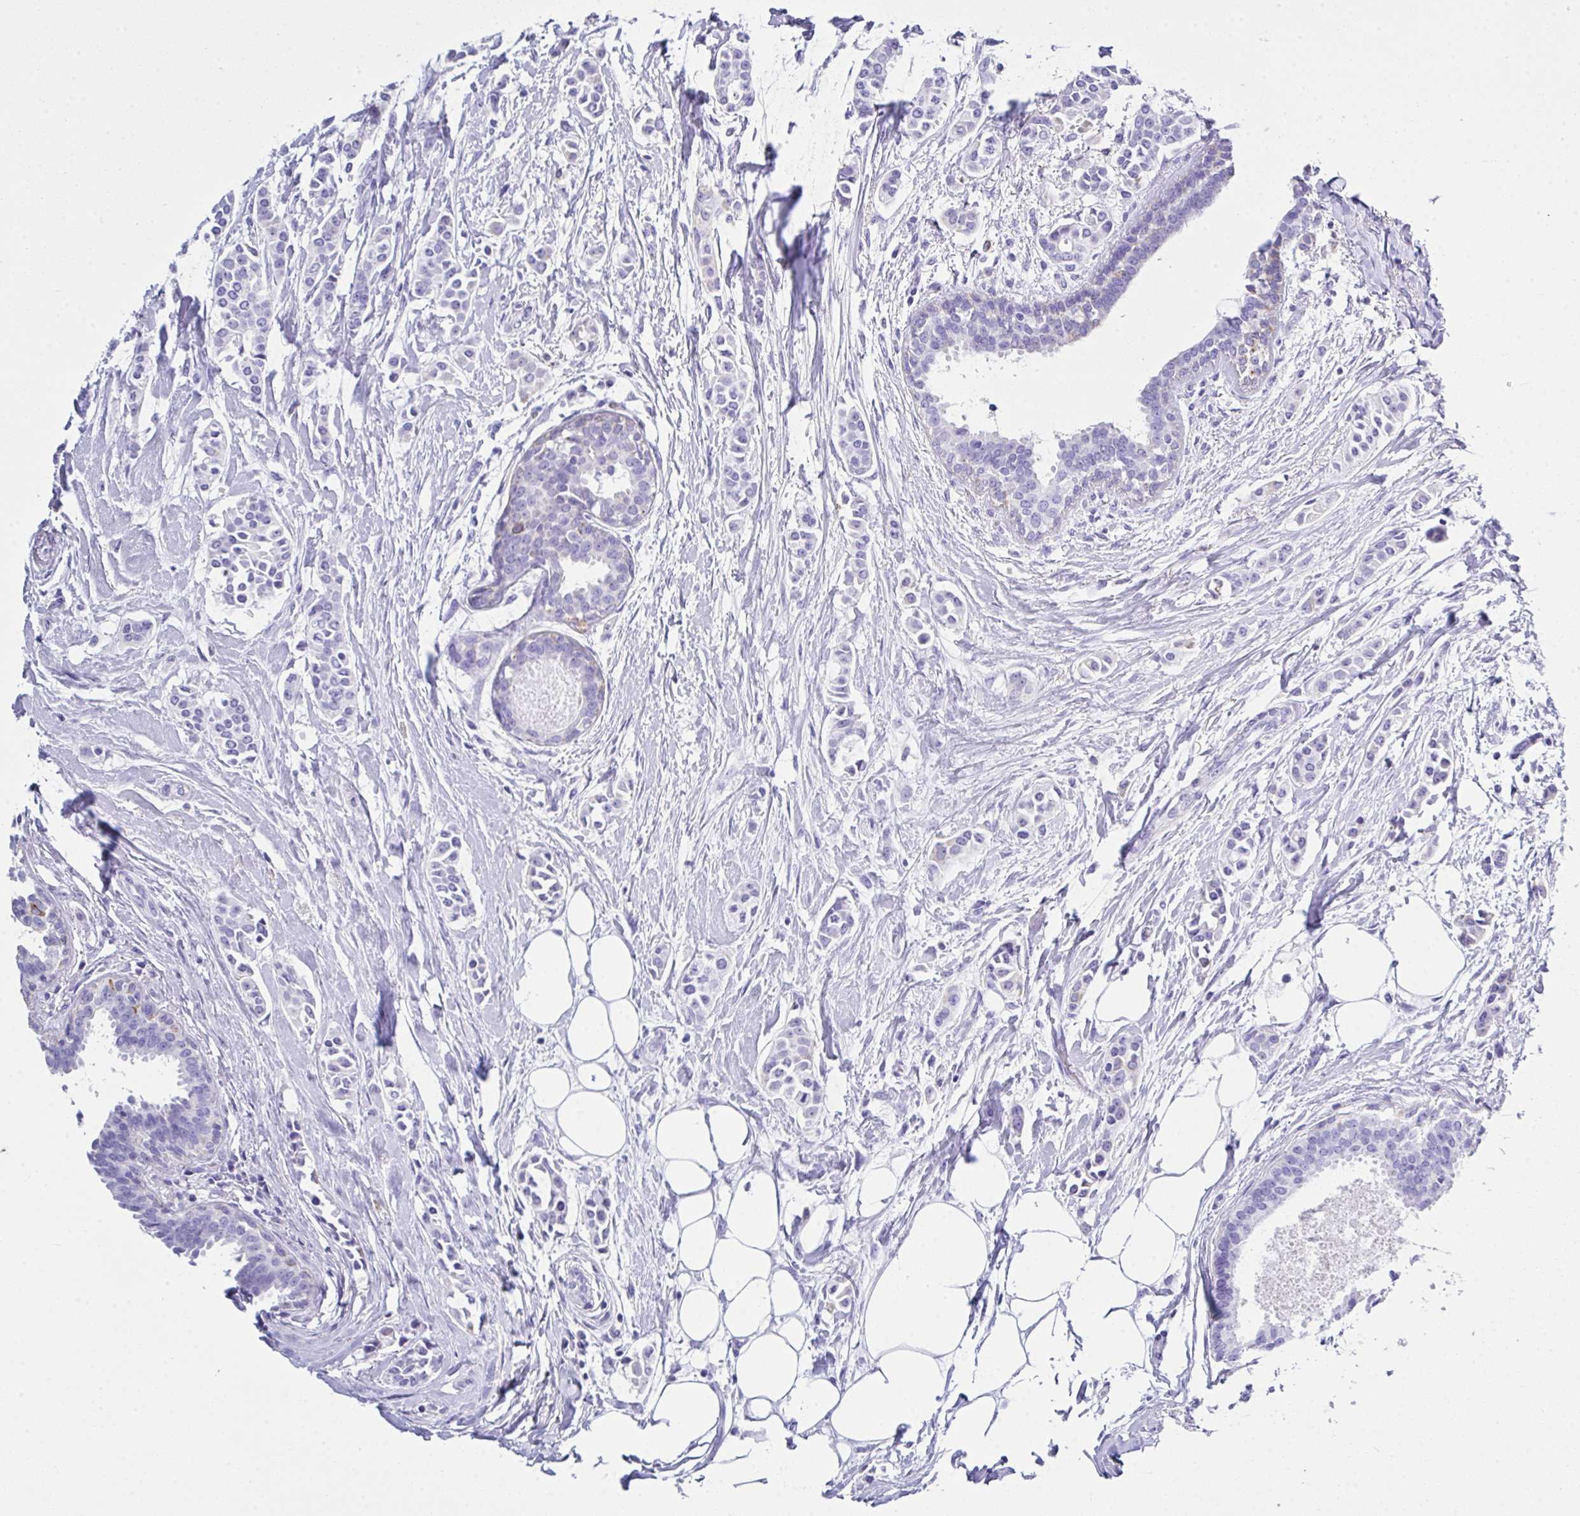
{"staining": {"intensity": "negative", "quantity": "none", "location": "none"}, "tissue": "breast cancer", "cell_type": "Tumor cells", "image_type": "cancer", "snomed": [{"axis": "morphology", "description": "Duct carcinoma"}, {"axis": "topography", "description": "Breast"}], "caption": "Image shows no significant protein positivity in tumor cells of breast cancer. (DAB (3,3'-diaminobenzidine) immunohistochemistry visualized using brightfield microscopy, high magnification).", "gene": "LGALS4", "patient": {"sex": "female", "age": 64}}